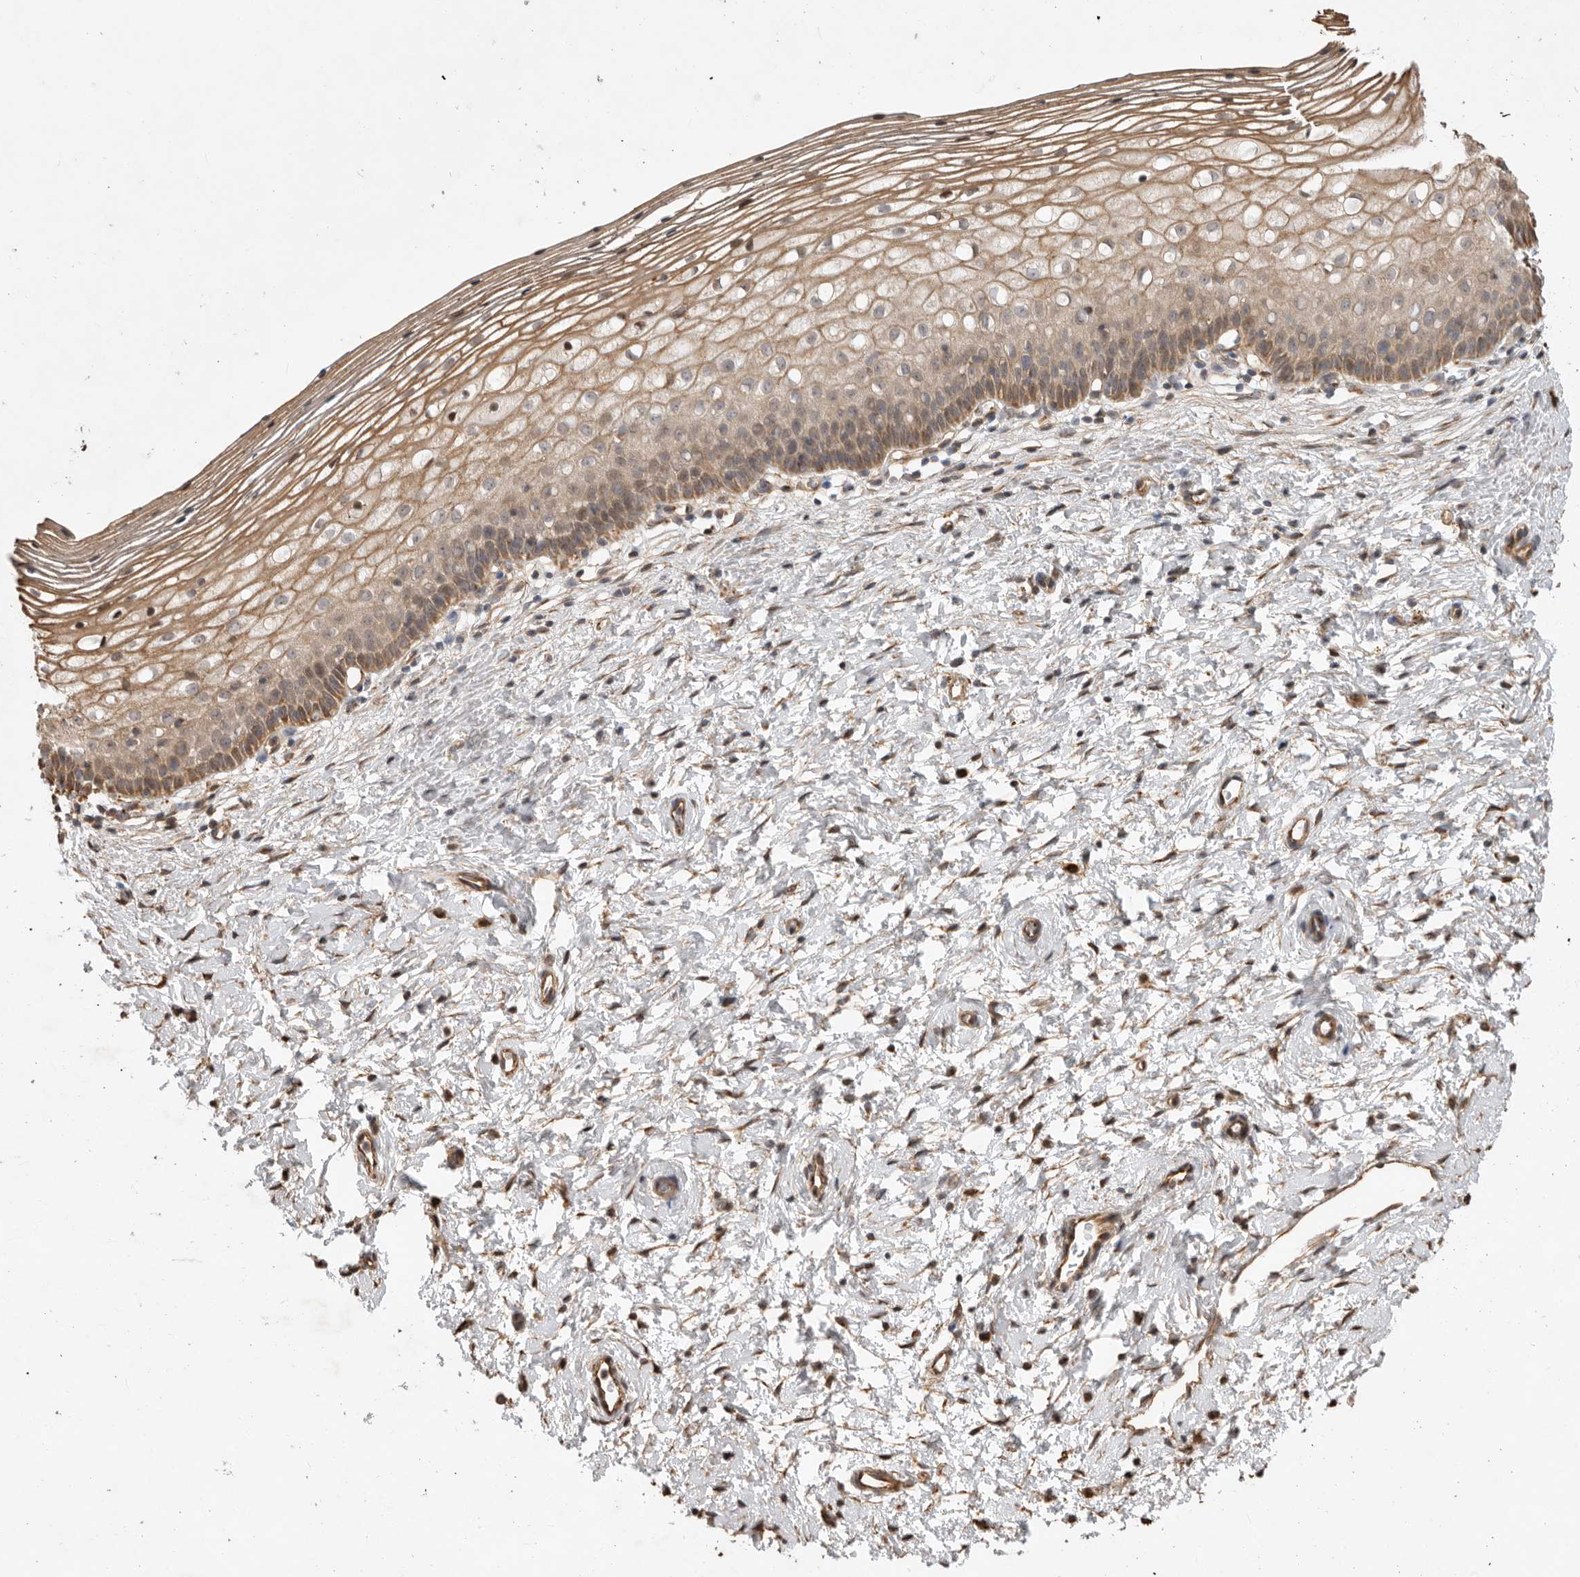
{"staining": {"intensity": "moderate", "quantity": ">75%", "location": "cytoplasmic/membranous"}, "tissue": "cervix", "cell_type": "Squamous epithelial cells", "image_type": "normal", "snomed": [{"axis": "morphology", "description": "Normal tissue, NOS"}, {"axis": "topography", "description": "Cervix"}], "caption": "Squamous epithelial cells reveal medium levels of moderate cytoplasmic/membranous staining in about >75% of cells in unremarkable cervix.", "gene": "DPH7", "patient": {"sex": "female", "age": 72}}